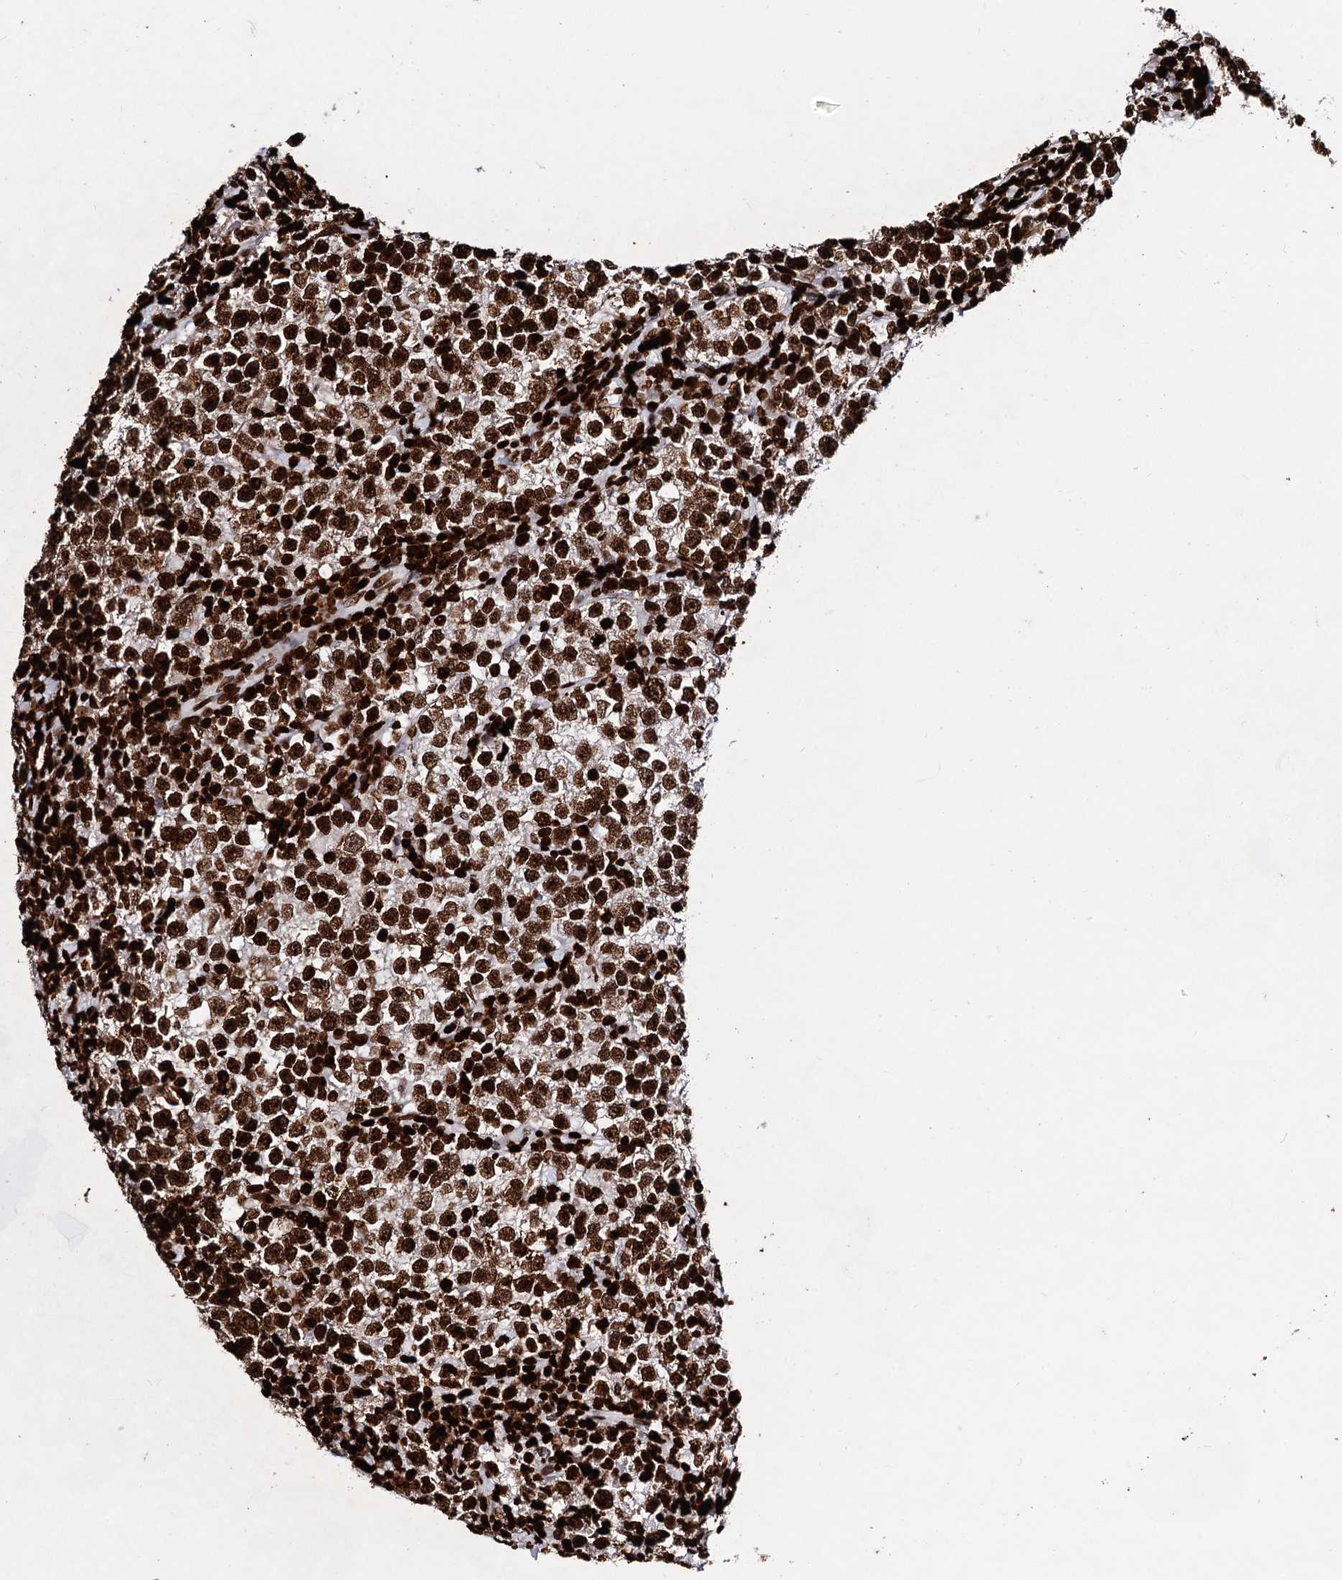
{"staining": {"intensity": "strong", "quantity": ">75%", "location": "nuclear"}, "tissue": "testis cancer", "cell_type": "Tumor cells", "image_type": "cancer", "snomed": [{"axis": "morphology", "description": "Normal tissue, NOS"}, {"axis": "morphology", "description": "Seminoma, NOS"}, {"axis": "topography", "description": "Testis"}], "caption": "Protein staining of testis cancer tissue demonstrates strong nuclear expression in about >75% of tumor cells.", "gene": "HMGB2", "patient": {"sex": "male", "age": 43}}